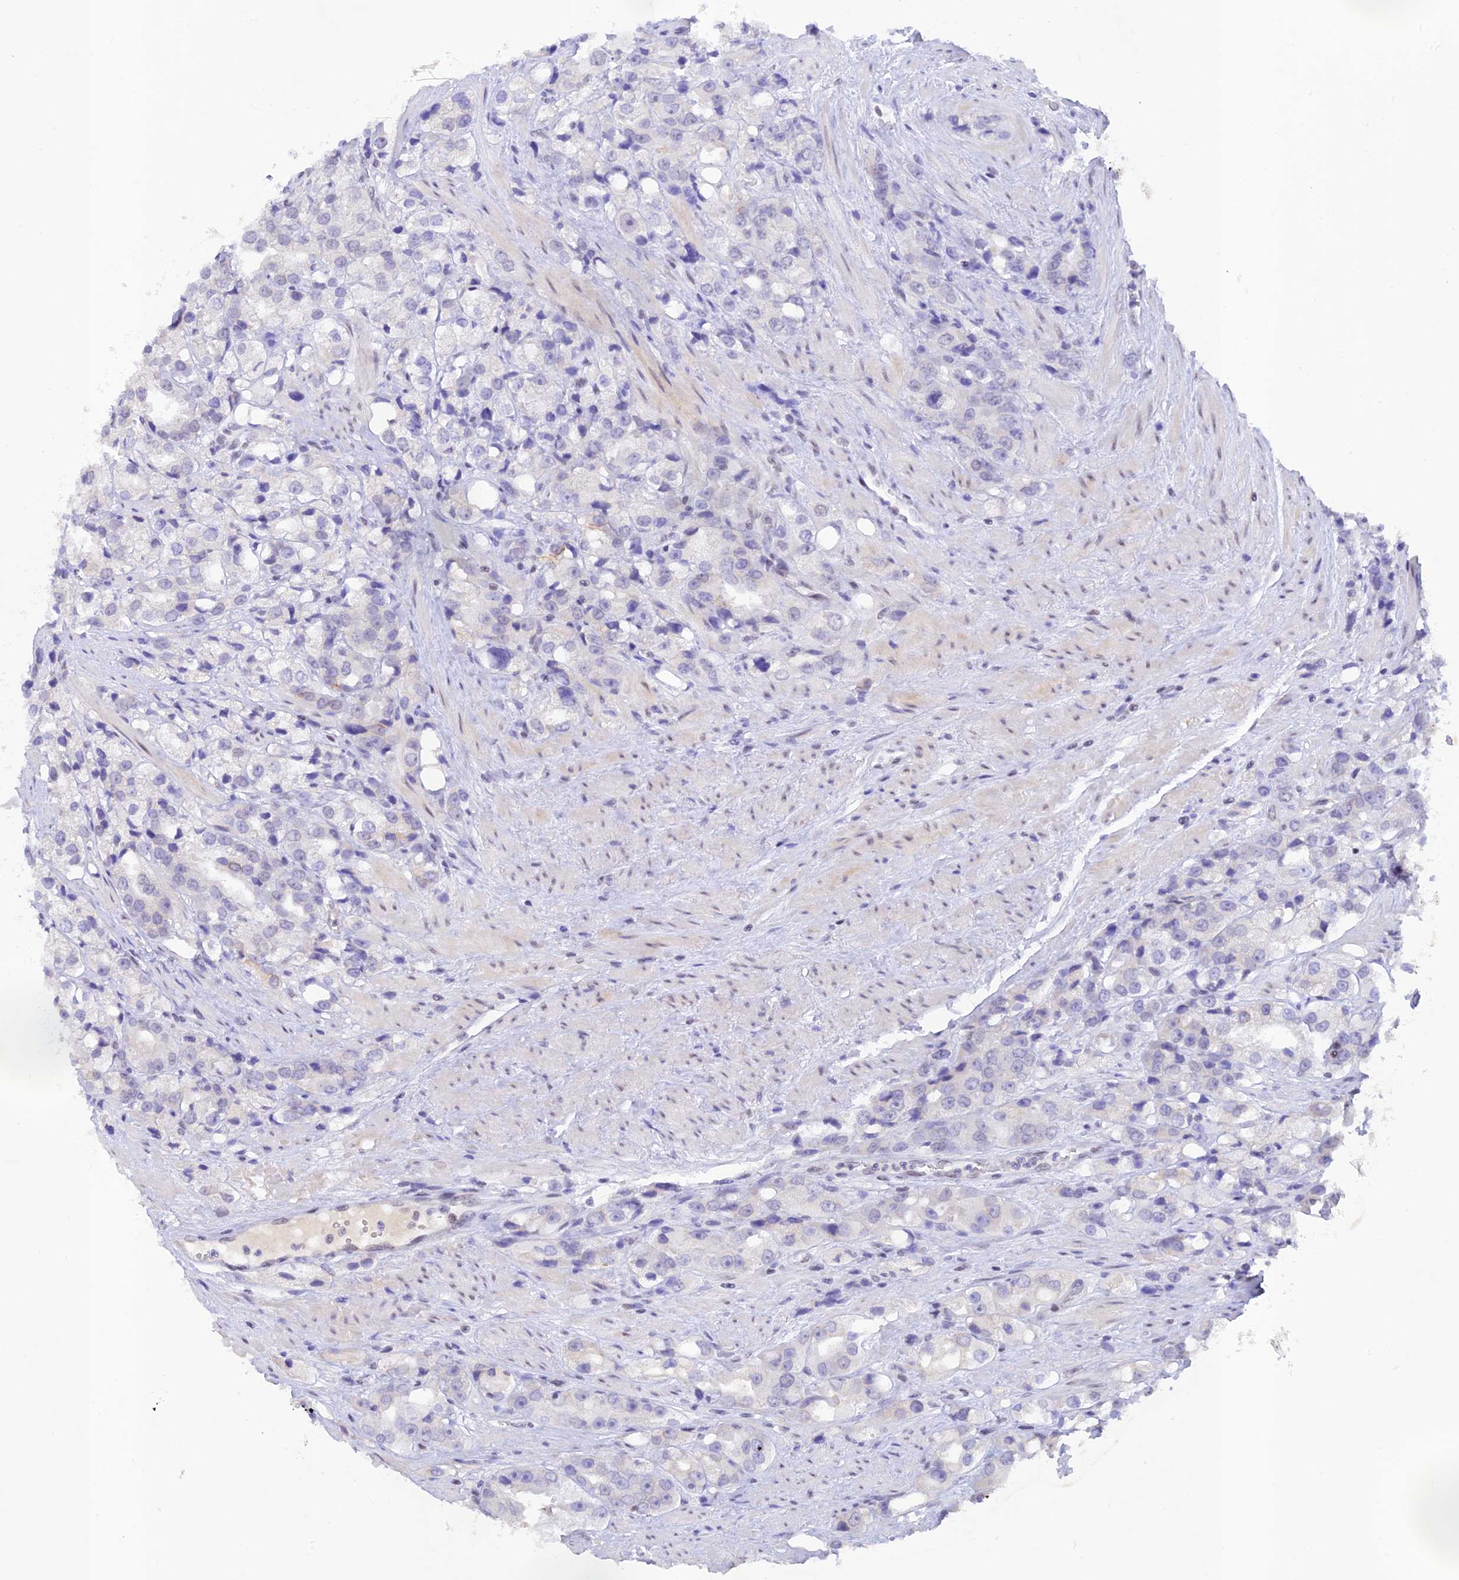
{"staining": {"intensity": "negative", "quantity": "none", "location": "none"}, "tissue": "prostate cancer", "cell_type": "Tumor cells", "image_type": "cancer", "snomed": [{"axis": "morphology", "description": "Adenocarcinoma, NOS"}, {"axis": "topography", "description": "Prostate"}], "caption": "This is a histopathology image of IHC staining of adenocarcinoma (prostate), which shows no expression in tumor cells.", "gene": "THAP11", "patient": {"sex": "male", "age": 79}}